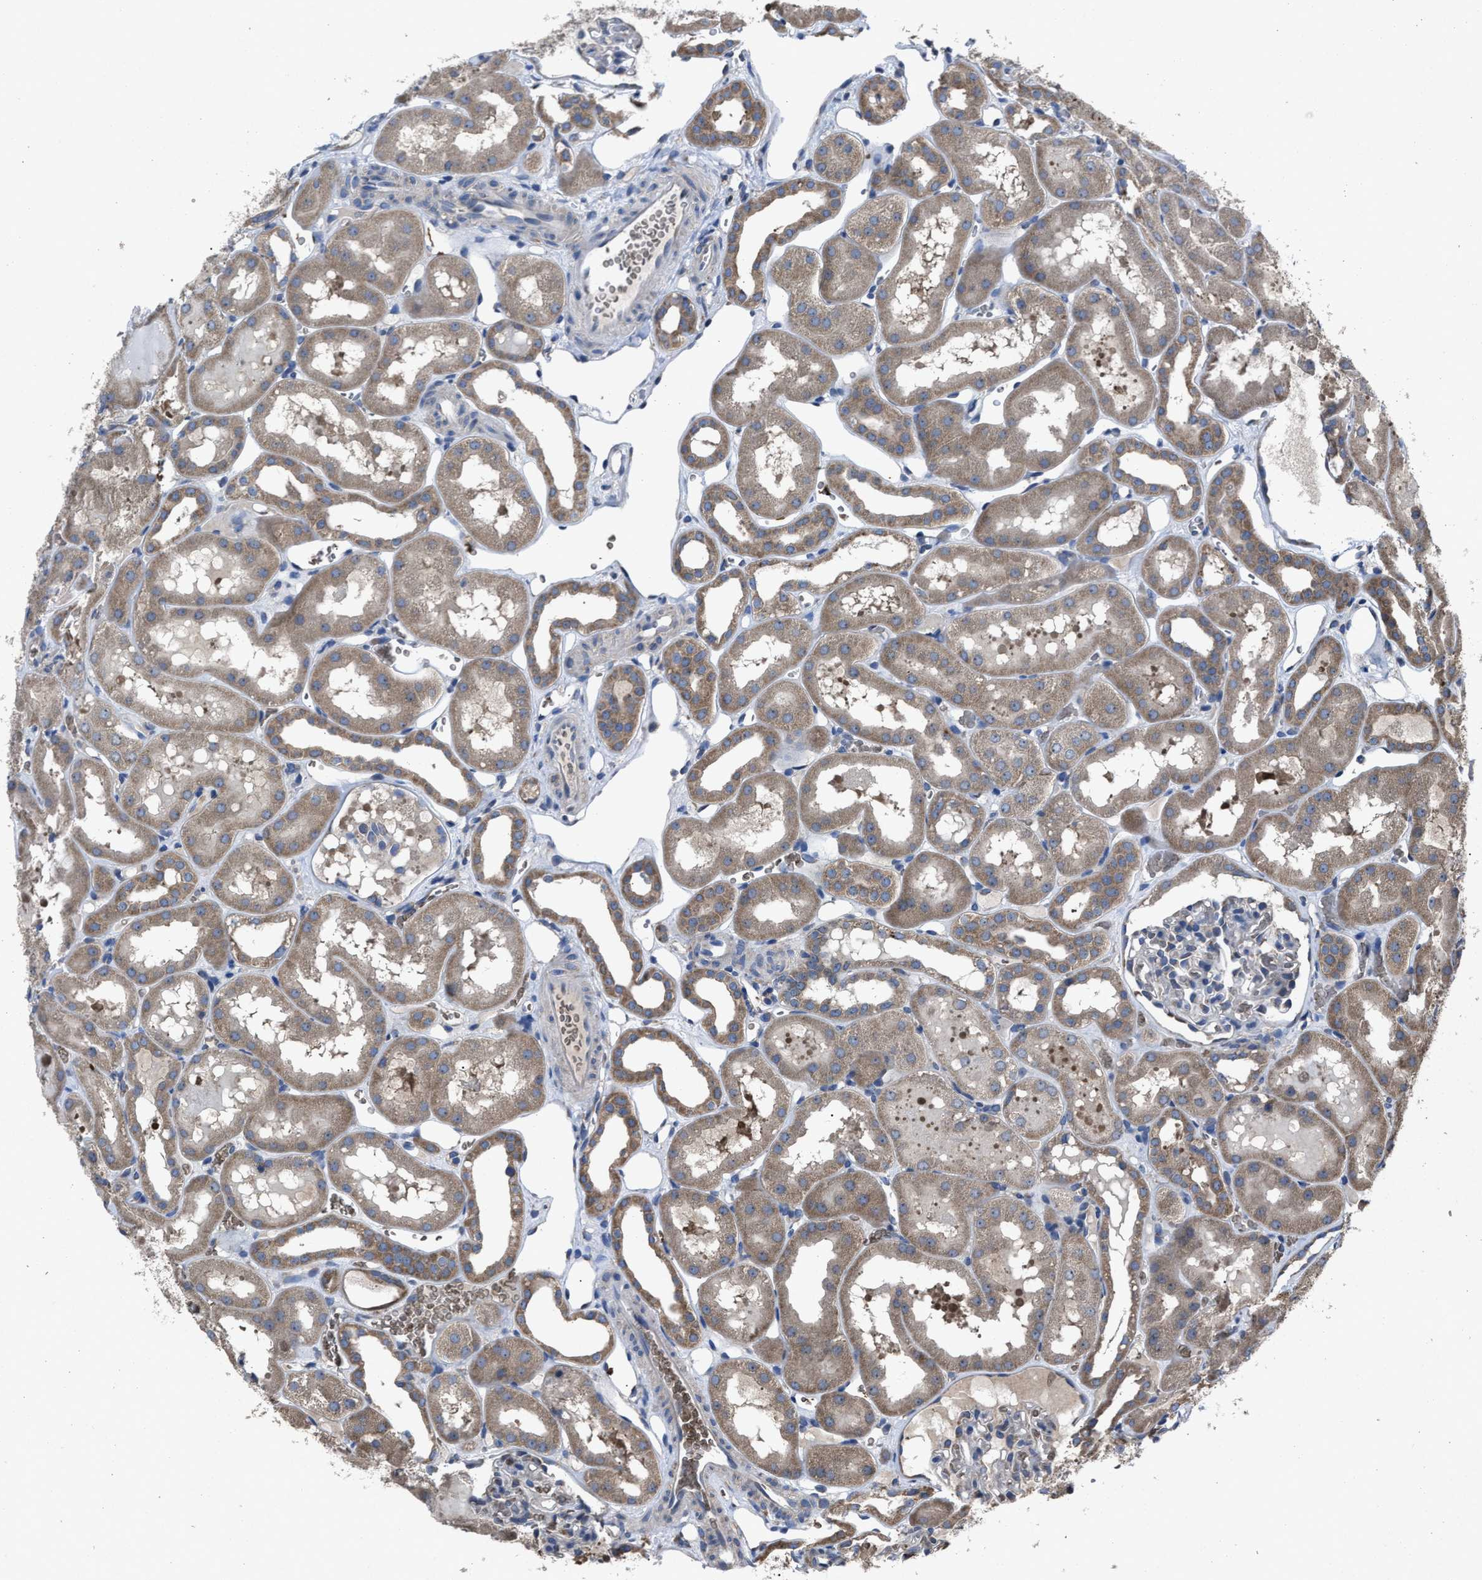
{"staining": {"intensity": "weak", "quantity": "<25%", "location": "cytoplasmic/membranous"}, "tissue": "kidney", "cell_type": "Cells in glomeruli", "image_type": "normal", "snomed": [{"axis": "morphology", "description": "Normal tissue, NOS"}, {"axis": "topography", "description": "Kidney"}, {"axis": "topography", "description": "Urinary bladder"}], "caption": "This histopathology image is of benign kidney stained with IHC to label a protein in brown with the nuclei are counter-stained blue. There is no staining in cells in glomeruli.", "gene": "UPF1", "patient": {"sex": "male", "age": 16}}